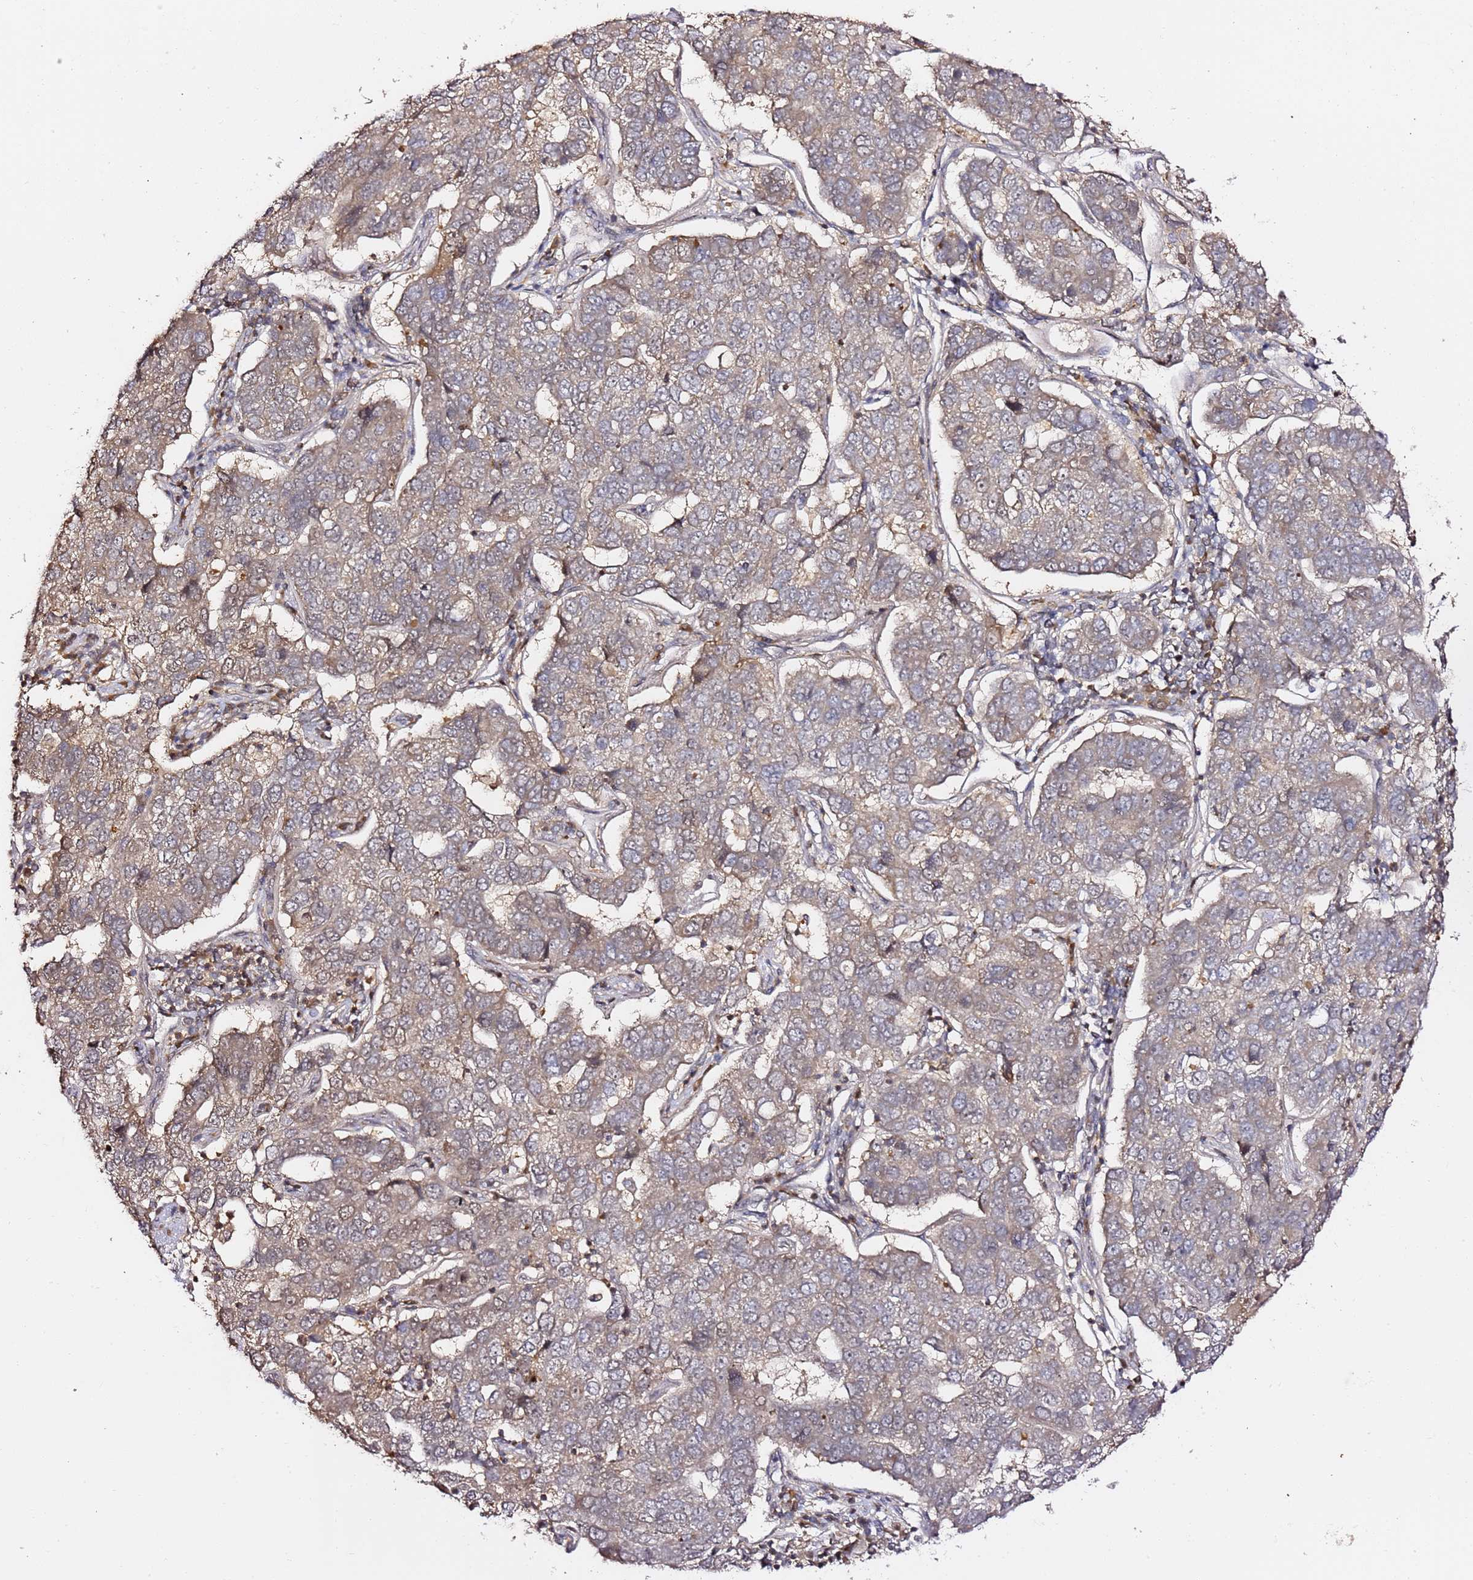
{"staining": {"intensity": "weak", "quantity": "<25%", "location": "cytoplasmic/membranous"}, "tissue": "pancreatic cancer", "cell_type": "Tumor cells", "image_type": "cancer", "snomed": [{"axis": "morphology", "description": "Adenocarcinoma, NOS"}, {"axis": "topography", "description": "Pancreas"}], "caption": "Pancreatic adenocarcinoma was stained to show a protein in brown. There is no significant positivity in tumor cells. Nuclei are stained in blue.", "gene": "OR5V1", "patient": {"sex": "female", "age": 61}}